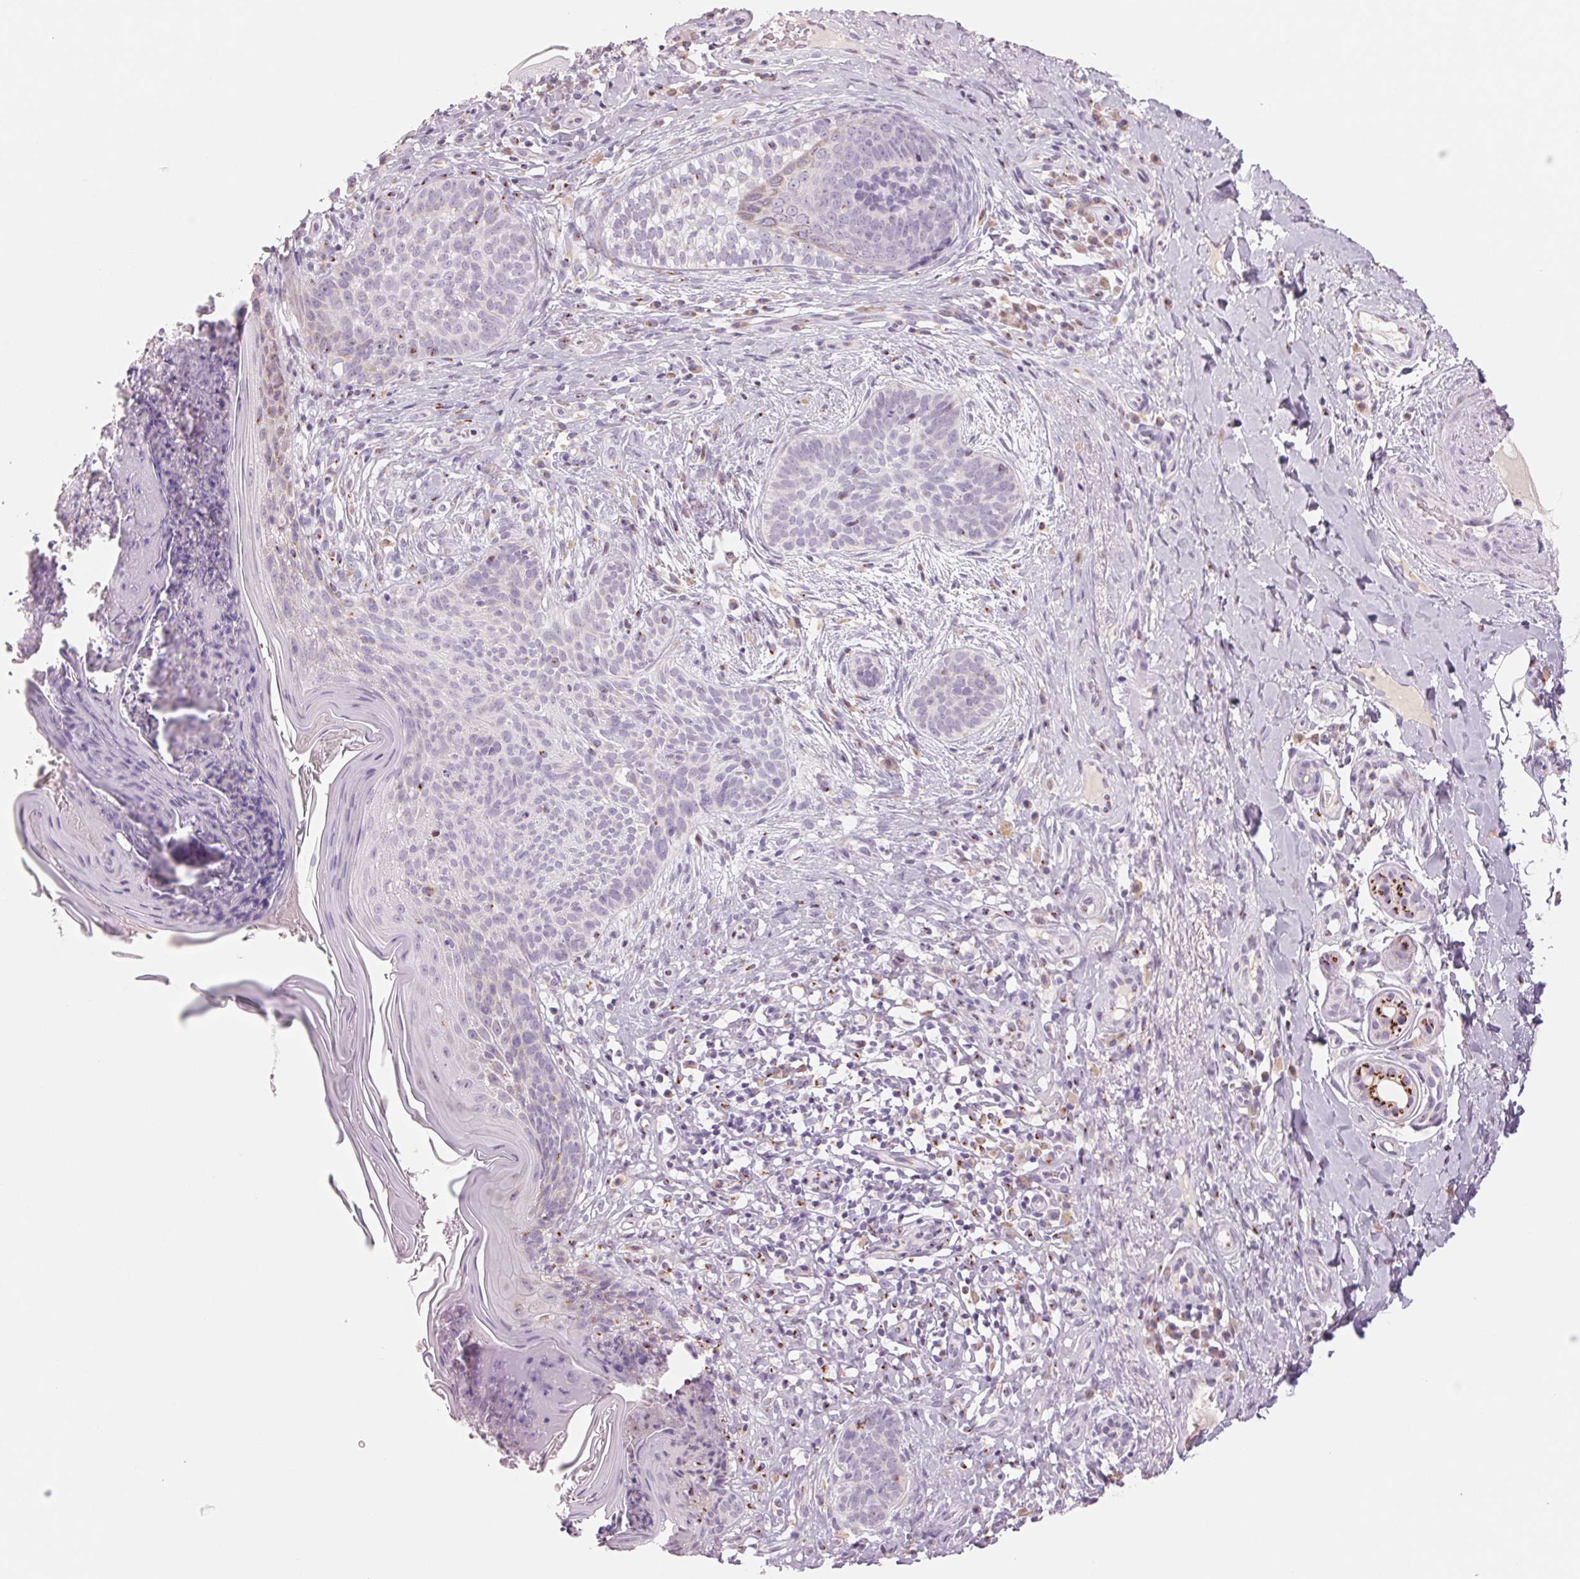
{"staining": {"intensity": "negative", "quantity": "none", "location": "none"}, "tissue": "skin cancer", "cell_type": "Tumor cells", "image_type": "cancer", "snomed": [{"axis": "morphology", "description": "Basal cell carcinoma"}, {"axis": "topography", "description": "Skin"}], "caption": "Immunohistochemistry (IHC) of basal cell carcinoma (skin) demonstrates no expression in tumor cells. (IHC, brightfield microscopy, high magnification).", "gene": "GALNT7", "patient": {"sex": "male", "age": 89}}